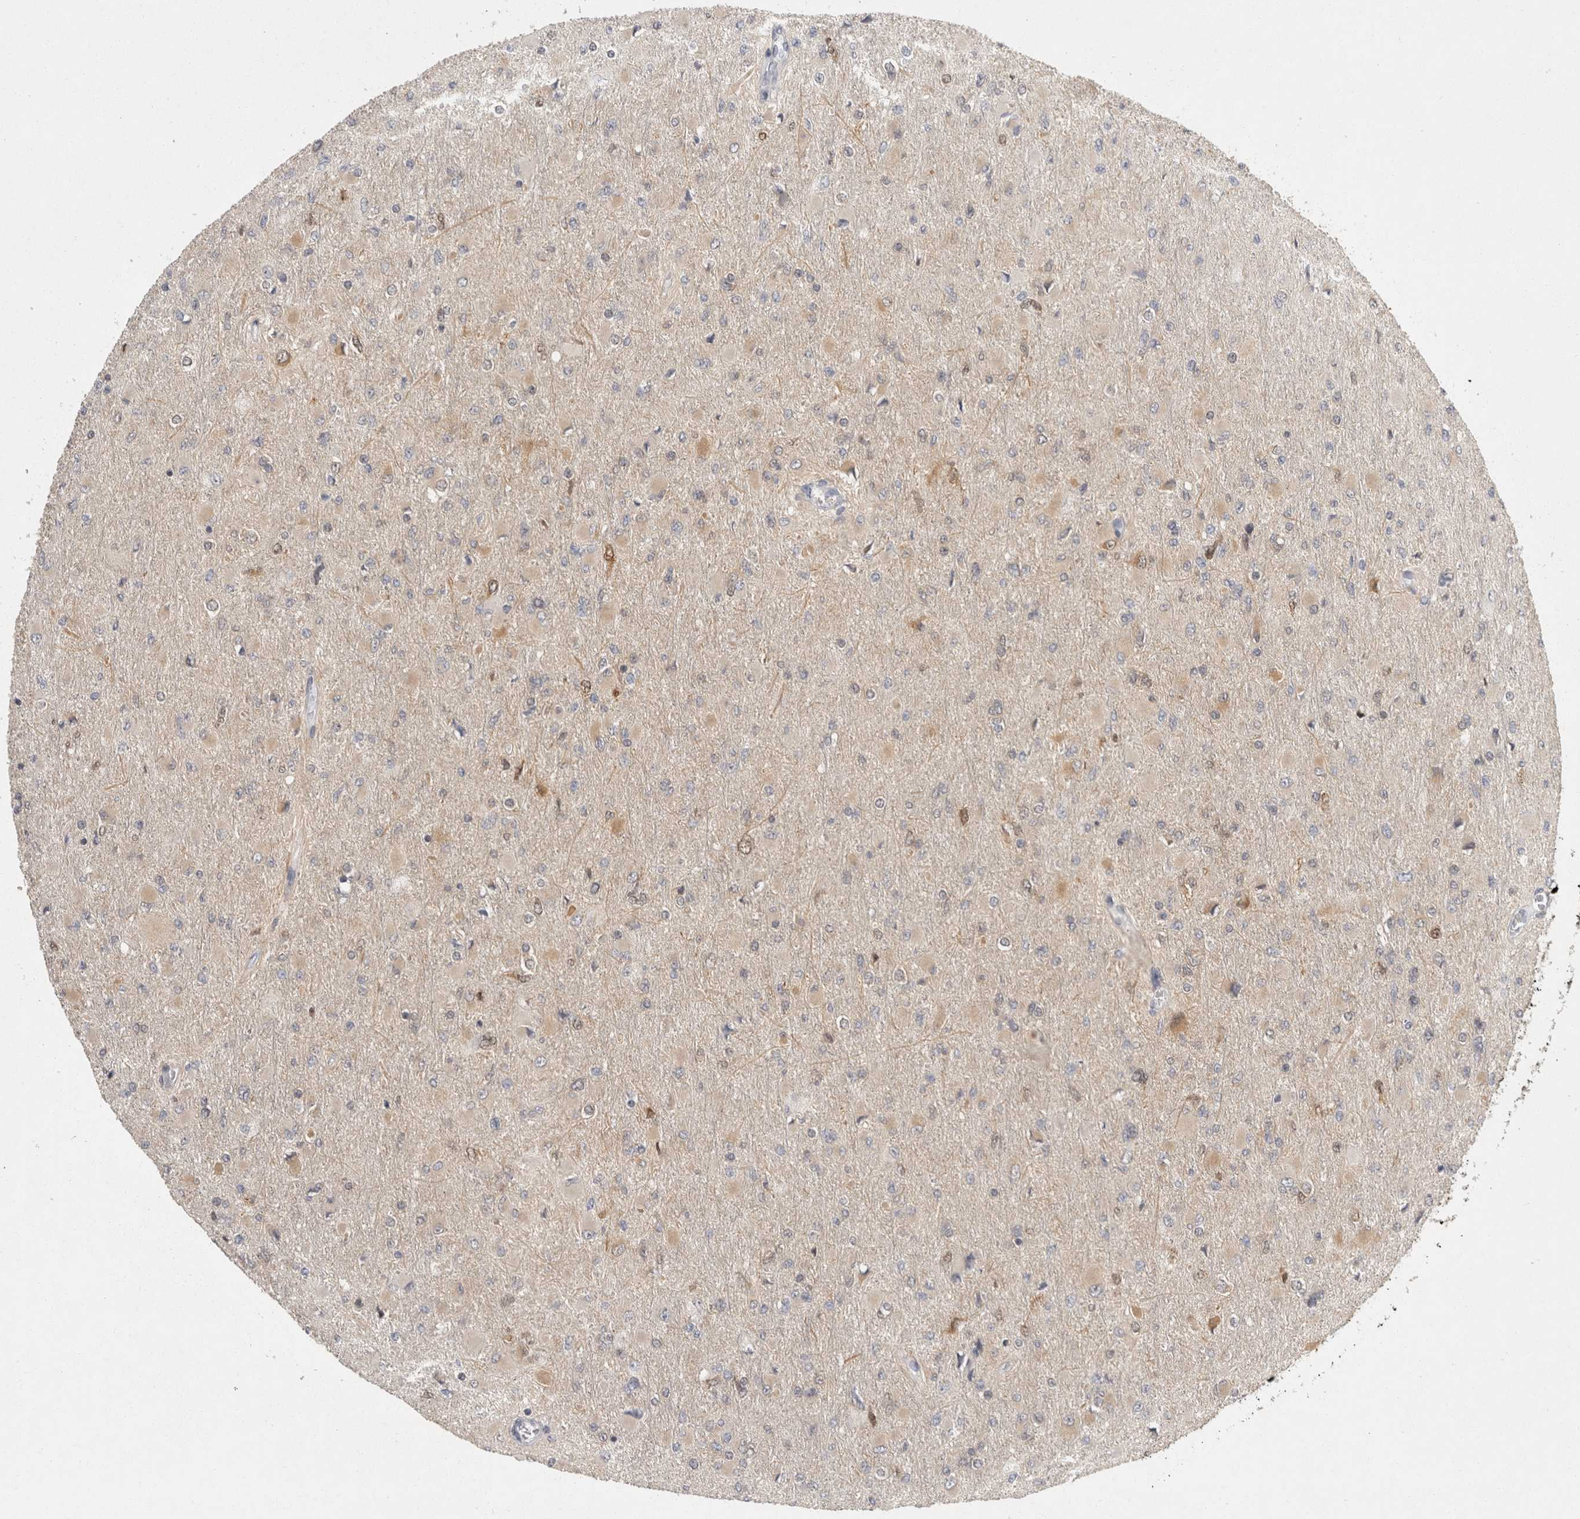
{"staining": {"intensity": "moderate", "quantity": "<25%", "location": "cytoplasmic/membranous"}, "tissue": "glioma", "cell_type": "Tumor cells", "image_type": "cancer", "snomed": [{"axis": "morphology", "description": "Glioma, malignant, High grade"}, {"axis": "topography", "description": "Cerebral cortex"}], "caption": "Approximately <25% of tumor cells in glioma reveal moderate cytoplasmic/membranous protein staining as visualized by brown immunohistochemical staining.", "gene": "ACAT2", "patient": {"sex": "female", "age": 36}}